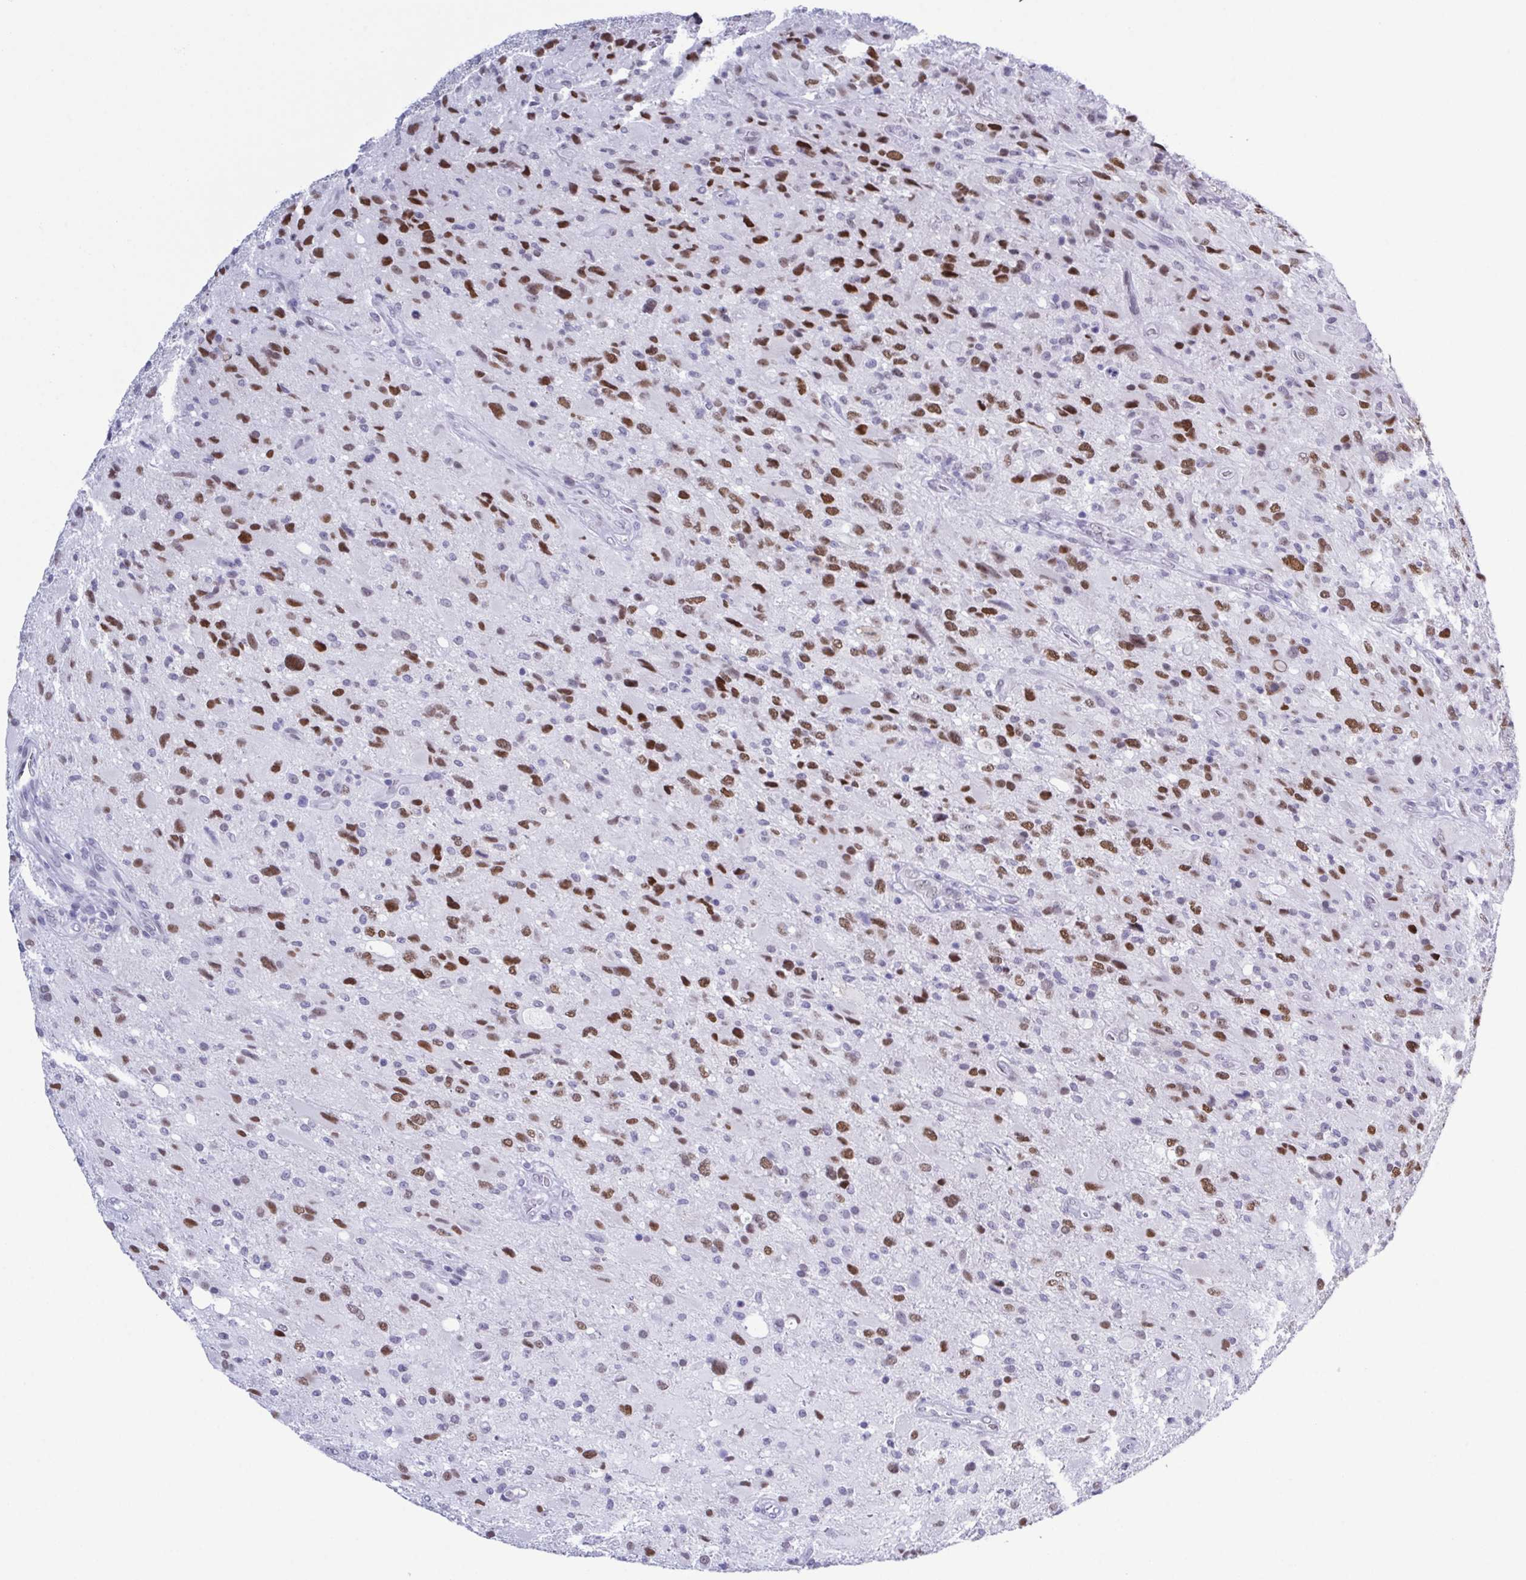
{"staining": {"intensity": "moderate", "quantity": ">75%", "location": "nuclear"}, "tissue": "glioma", "cell_type": "Tumor cells", "image_type": "cancer", "snomed": [{"axis": "morphology", "description": "Glioma, malignant, High grade"}, {"axis": "topography", "description": "Brain"}], "caption": "Glioma stained with a protein marker reveals moderate staining in tumor cells.", "gene": "SUGP2", "patient": {"sex": "male", "age": 53}}